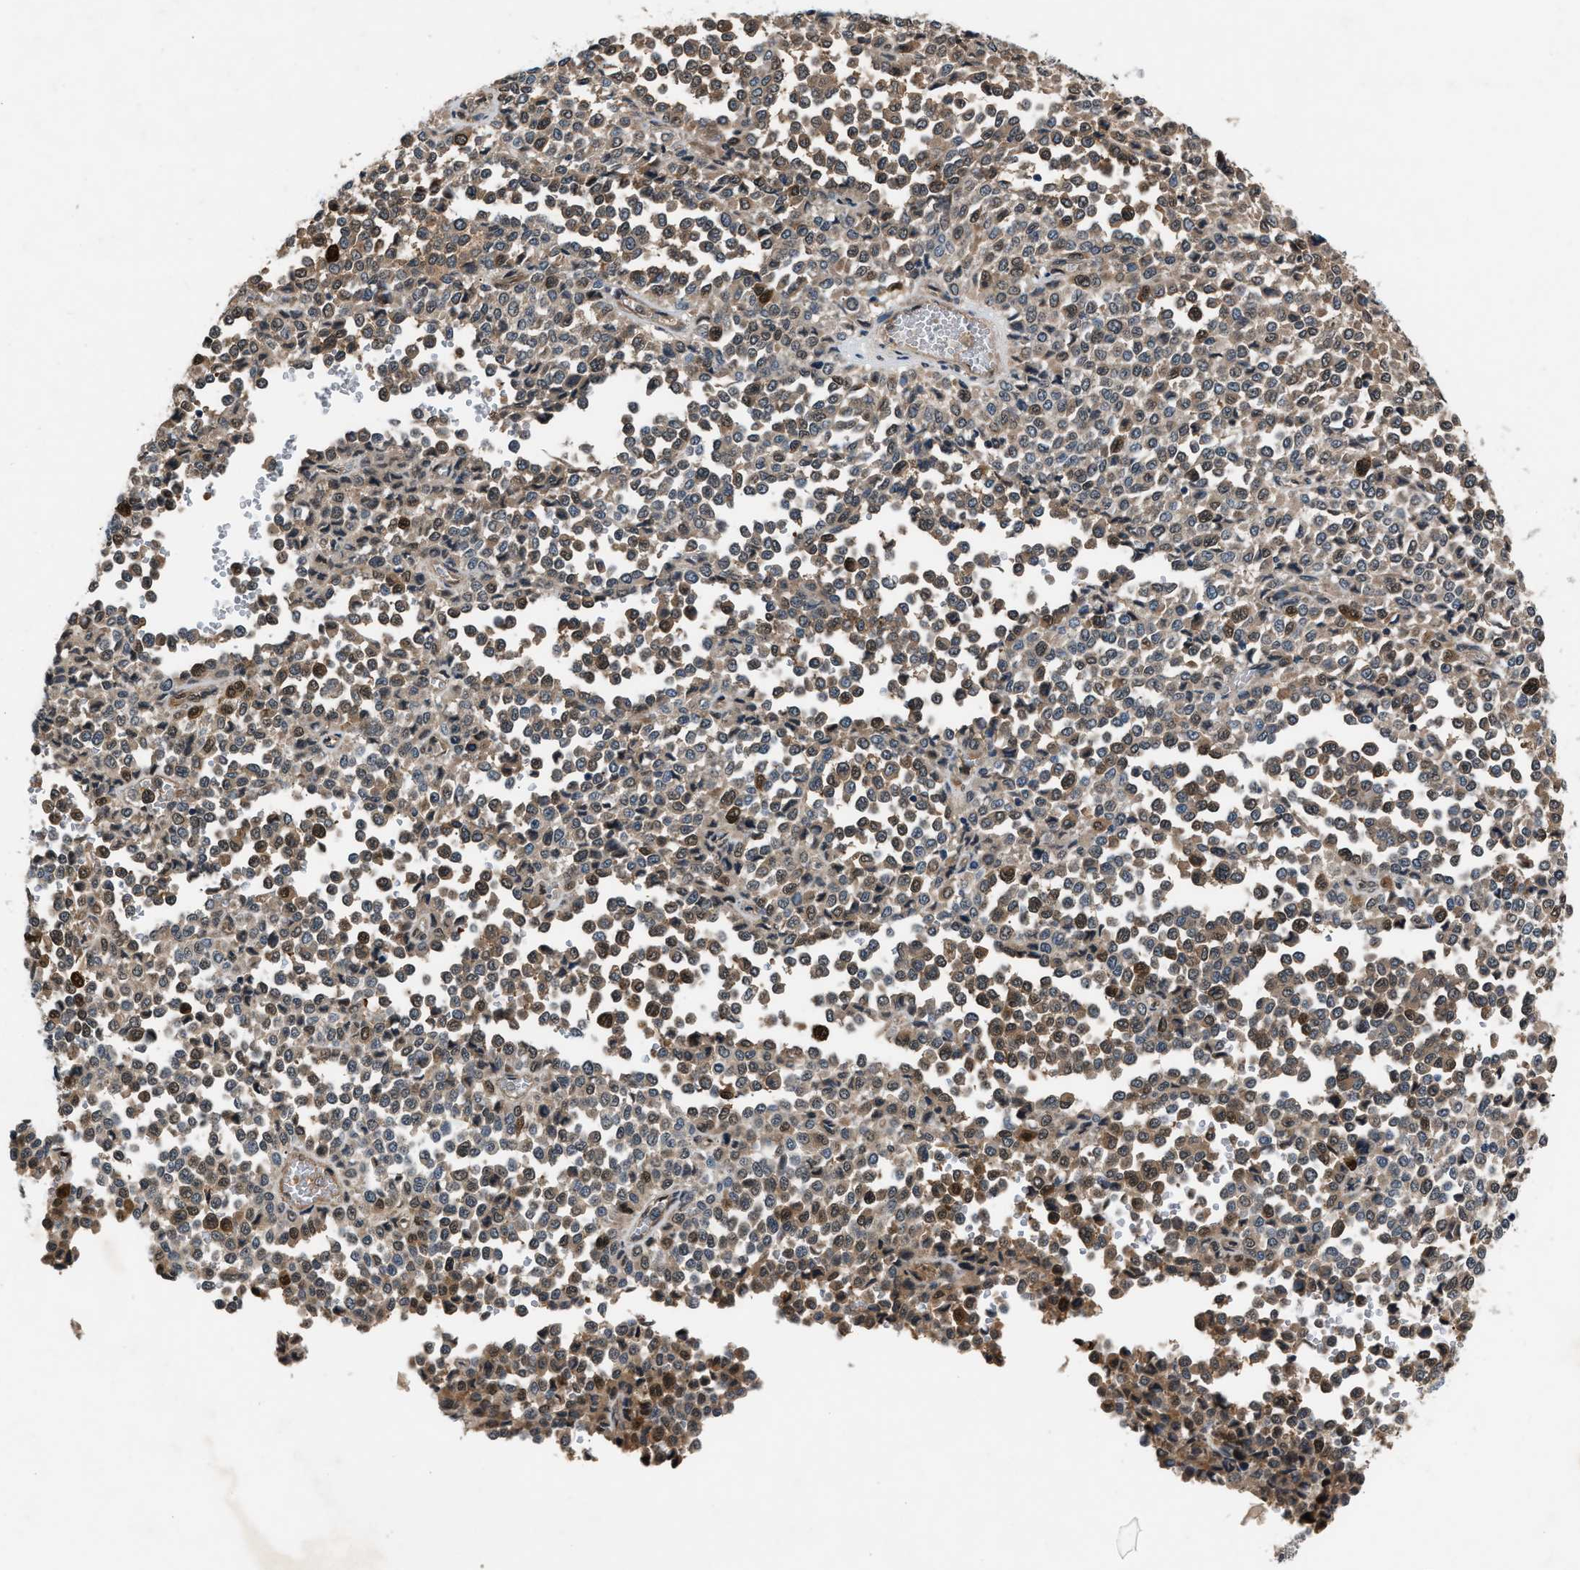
{"staining": {"intensity": "weak", "quantity": ">75%", "location": "cytoplasmic/membranous,nuclear"}, "tissue": "melanoma", "cell_type": "Tumor cells", "image_type": "cancer", "snomed": [{"axis": "morphology", "description": "Malignant melanoma, Metastatic site"}, {"axis": "topography", "description": "Pancreas"}], "caption": "This image displays immunohistochemistry (IHC) staining of malignant melanoma (metastatic site), with low weak cytoplasmic/membranous and nuclear expression in about >75% of tumor cells.", "gene": "TP53I3", "patient": {"sex": "female", "age": 30}}